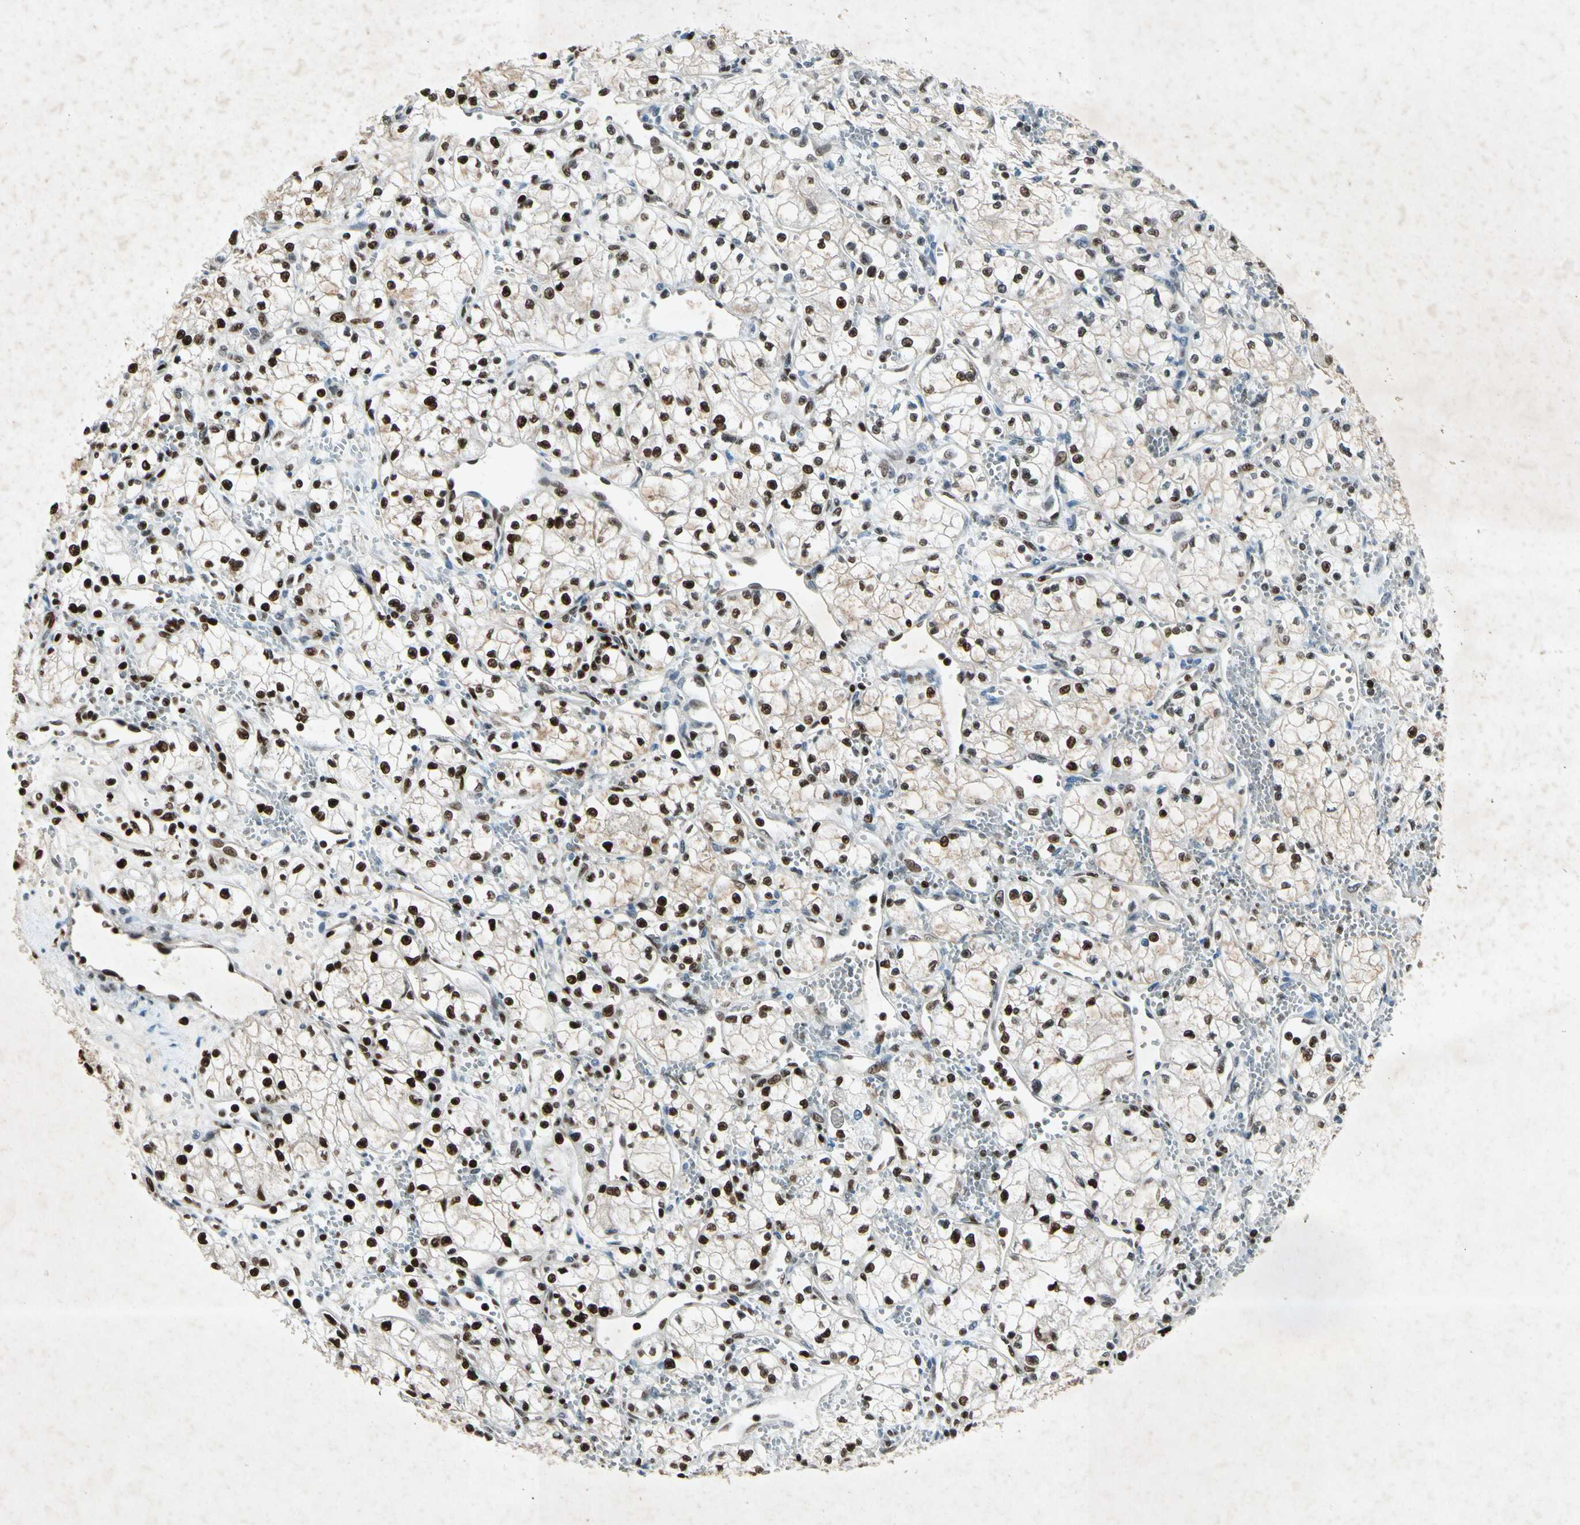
{"staining": {"intensity": "strong", "quantity": "25%-75%", "location": "nuclear"}, "tissue": "renal cancer", "cell_type": "Tumor cells", "image_type": "cancer", "snomed": [{"axis": "morphology", "description": "Normal tissue, NOS"}, {"axis": "morphology", "description": "Adenocarcinoma, NOS"}, {"axis": "topography", "description": "Kidney"}], "caption": "This image exhibits adenocarcinoma (renal) stained with immunohistochemistry to label a protein in brown. The nuclear of tumor cells show strong positivity for the protein. Nuclei are counter-stained blue.", "gene": "RNF43", "patient": {"sex": "male", "age": 59}}